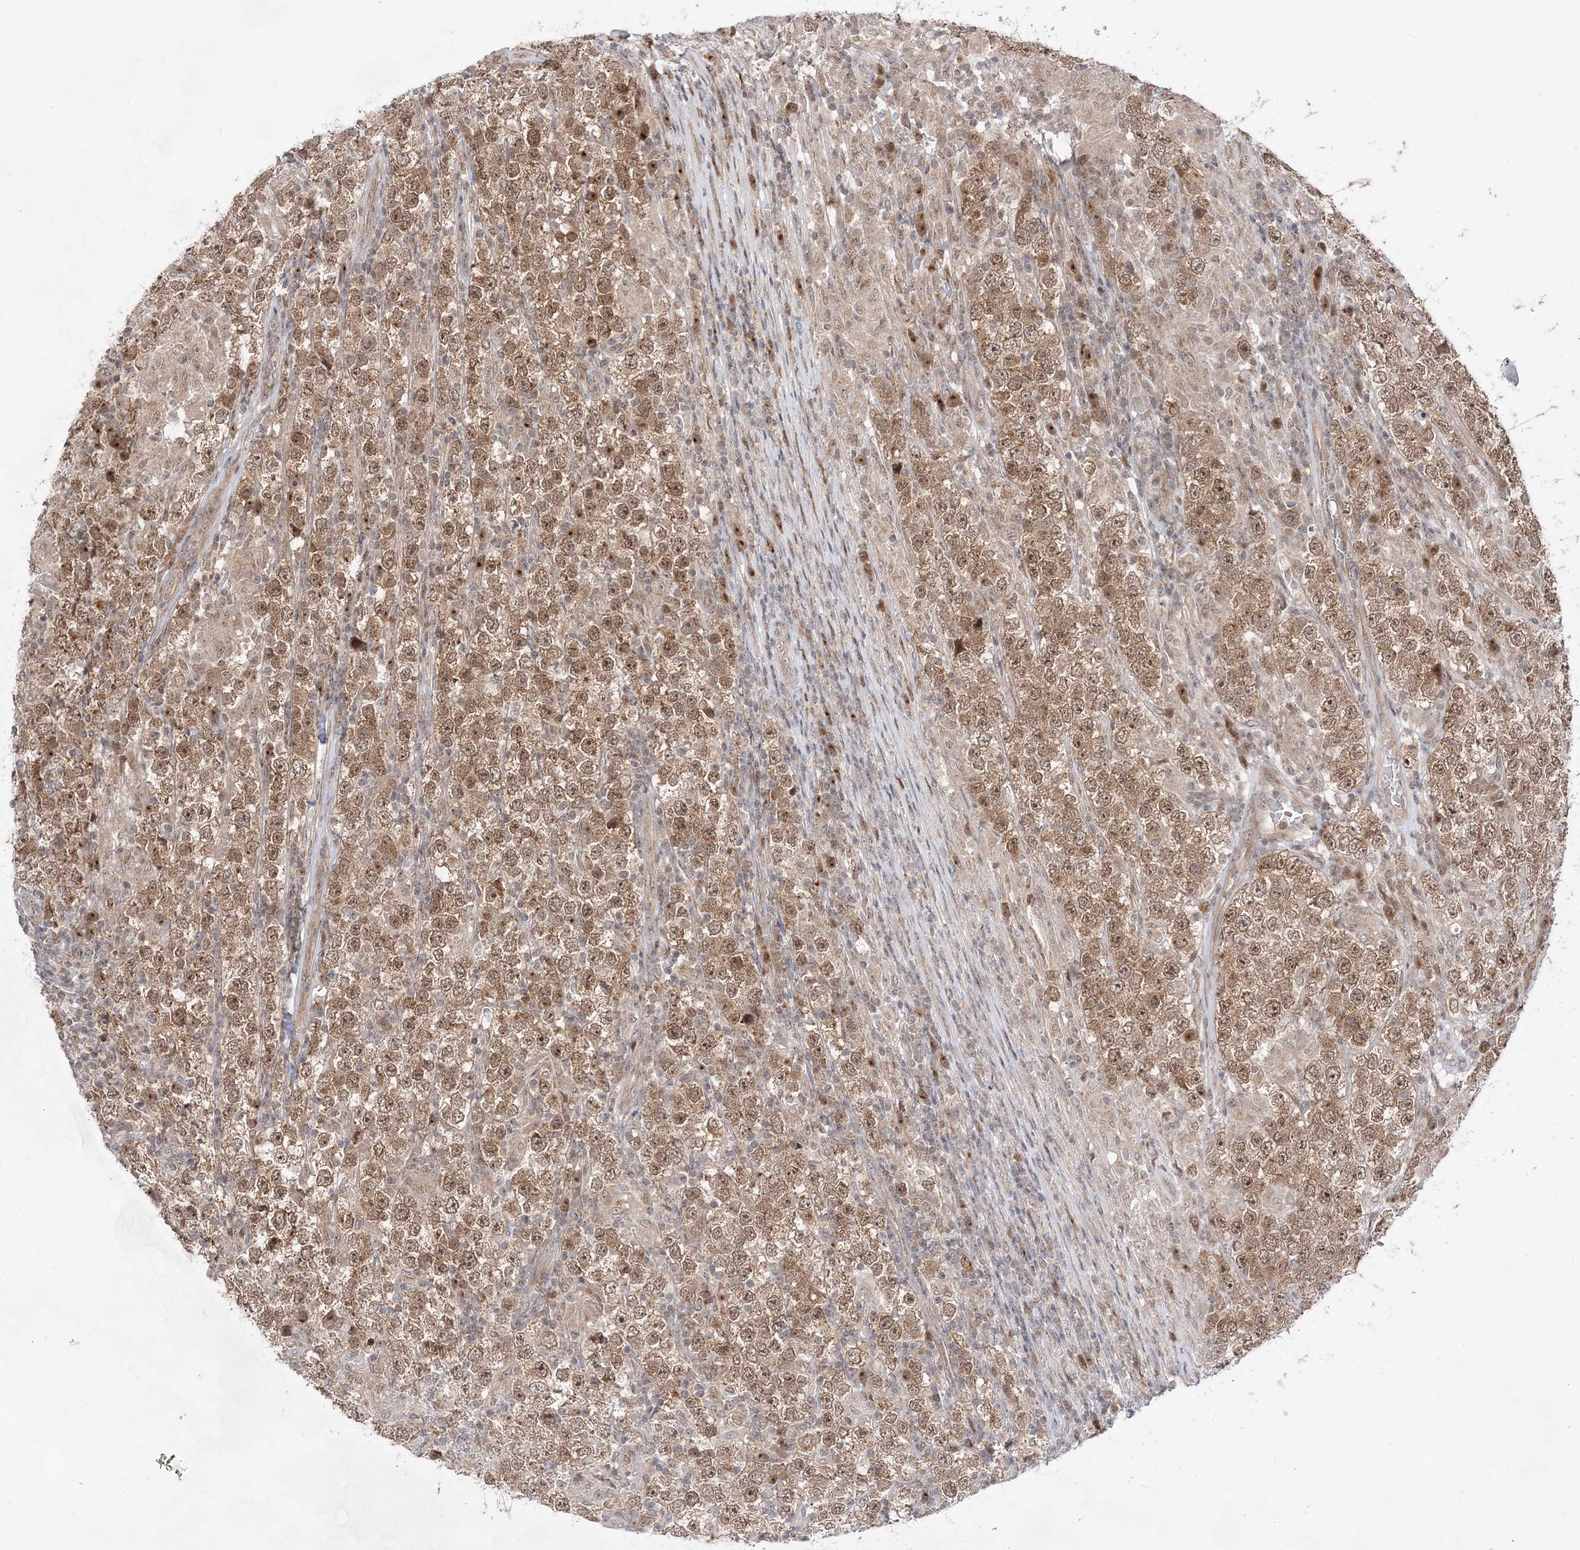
{"staining": {"intensity": "moderate", "quantity": ">75%", "location": "cytoplasmic/membranous,nuclear"}, "tissue": "testis cancer", "cell_type": "Tumor cells", "image_type": "cancer", "snomed": [{"axis": "morphology", "description": "Normal tissue, NOS"}, {"axis": "morphology", "description": "Urothelial carcinoma, High grade"}, {"axis": "morphology", "description": "Seminoma, NOS"}, {"axis": "morphology", "description": "Carcinoma, Embryonal, NOS"}, {"axis": "topography", "description": "Urinary bladder"}, {"axis": "topography", "description": "Testis"}], "caption": "The micrograph shows a brown stain indicating the presence of a protein in the cytoplasmic/membranous and nuclear of tumor cells in testis cancer (embryonal carcinoma). Immunohistochemistry (ihc) stains the protein in brown and the nuclei are stained blue.", "gene": "ANAPC15", "patient": {"sex": "male", "age": 41}}